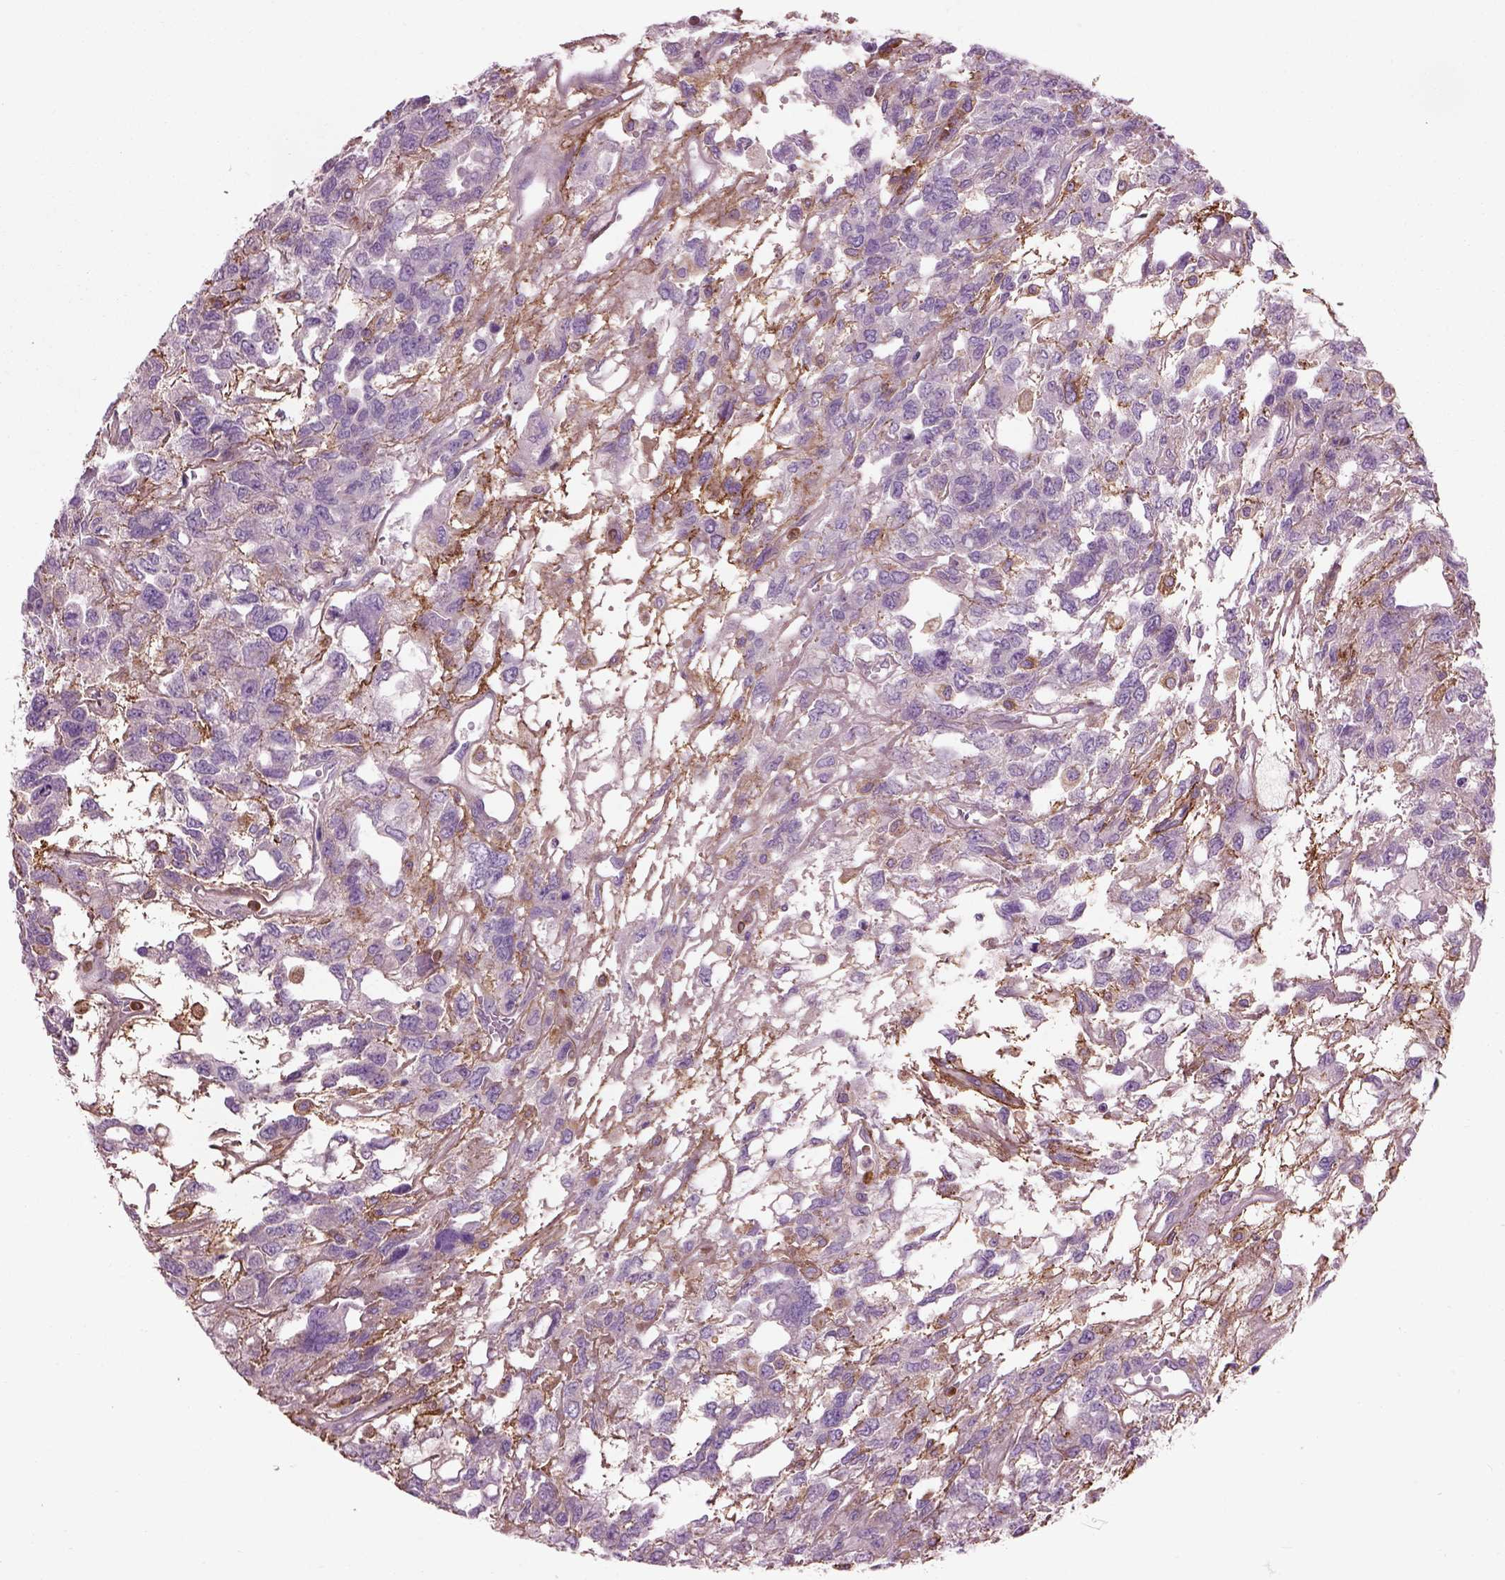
{"staining": {"intensity": "negative", "quantity": "none", "location": "none"}, "tissue": "testis cancer", "cell_type": "Tumor cells", "image_type": "cancer", "snomed": [{"axis": "morphology", "description": "Seminoma, NOS"}, {"axis": "topography", "description": "Testis"}], "caption": "Immunohistochemistry of testis cancer (seminoma) shows no staining in tumor cells.", "gene": "EMILIN2", "patient": {"sex": "male", "age": 52}}